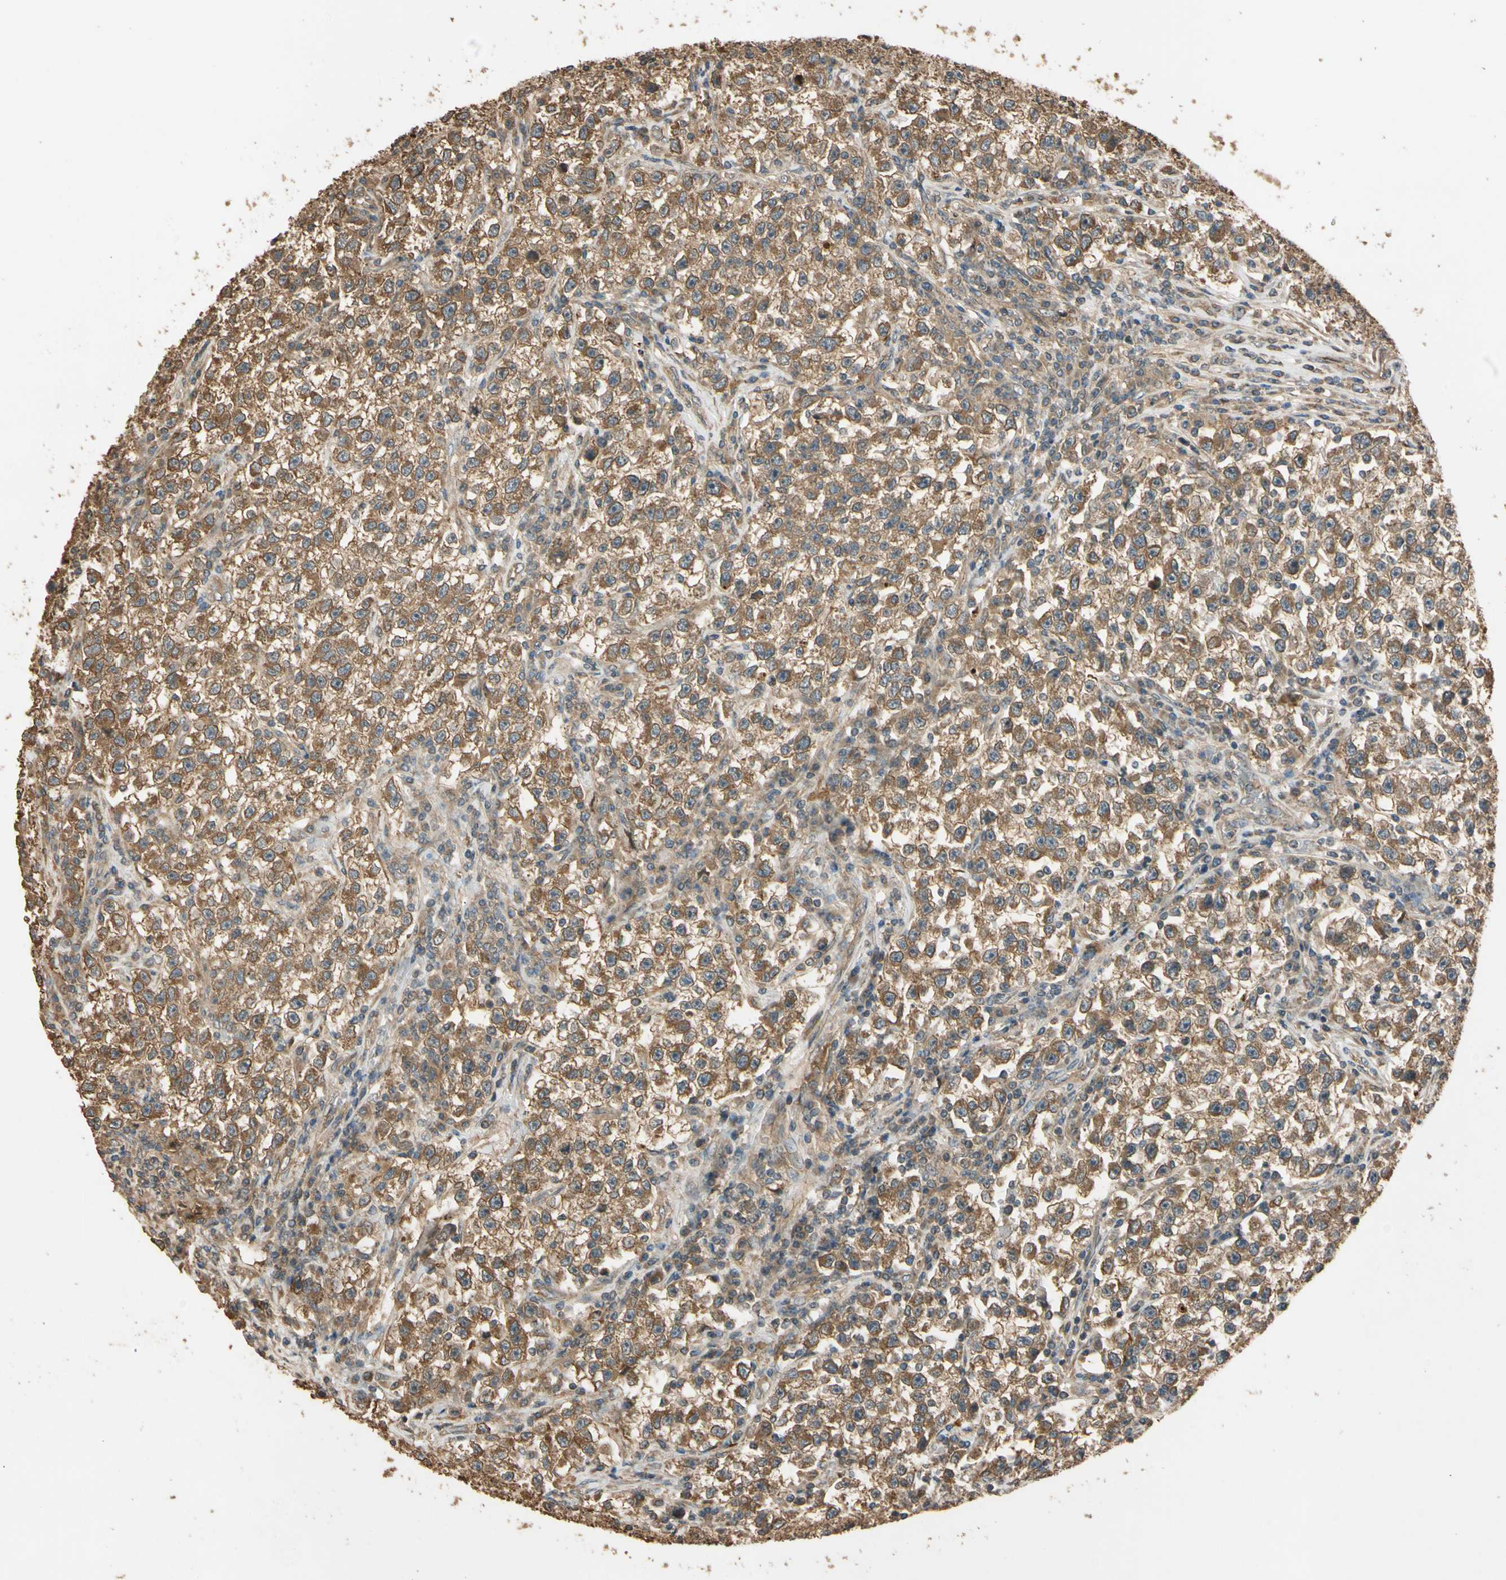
{"staining": {"intensity": "moderate", "quantity": ">75%", "location": "cytoplasmic/membranous"}, "tissue": "testis cancer", "cell_type": "Tumor cells", "image_type": "cancer", "snomed": [{"axis": "morphology", "description": "Seminoma, NOS"}, {"axis": "topography", "description": "Testis"}], "caption": "Protein positivity by immunohistochemistry exhibits moderate cytoplasmic/membranous staining in about >75% of tumor cells in testis seminoma.", "gene": "MGRN1", "patient": {"sex": "male", "age": 22}}